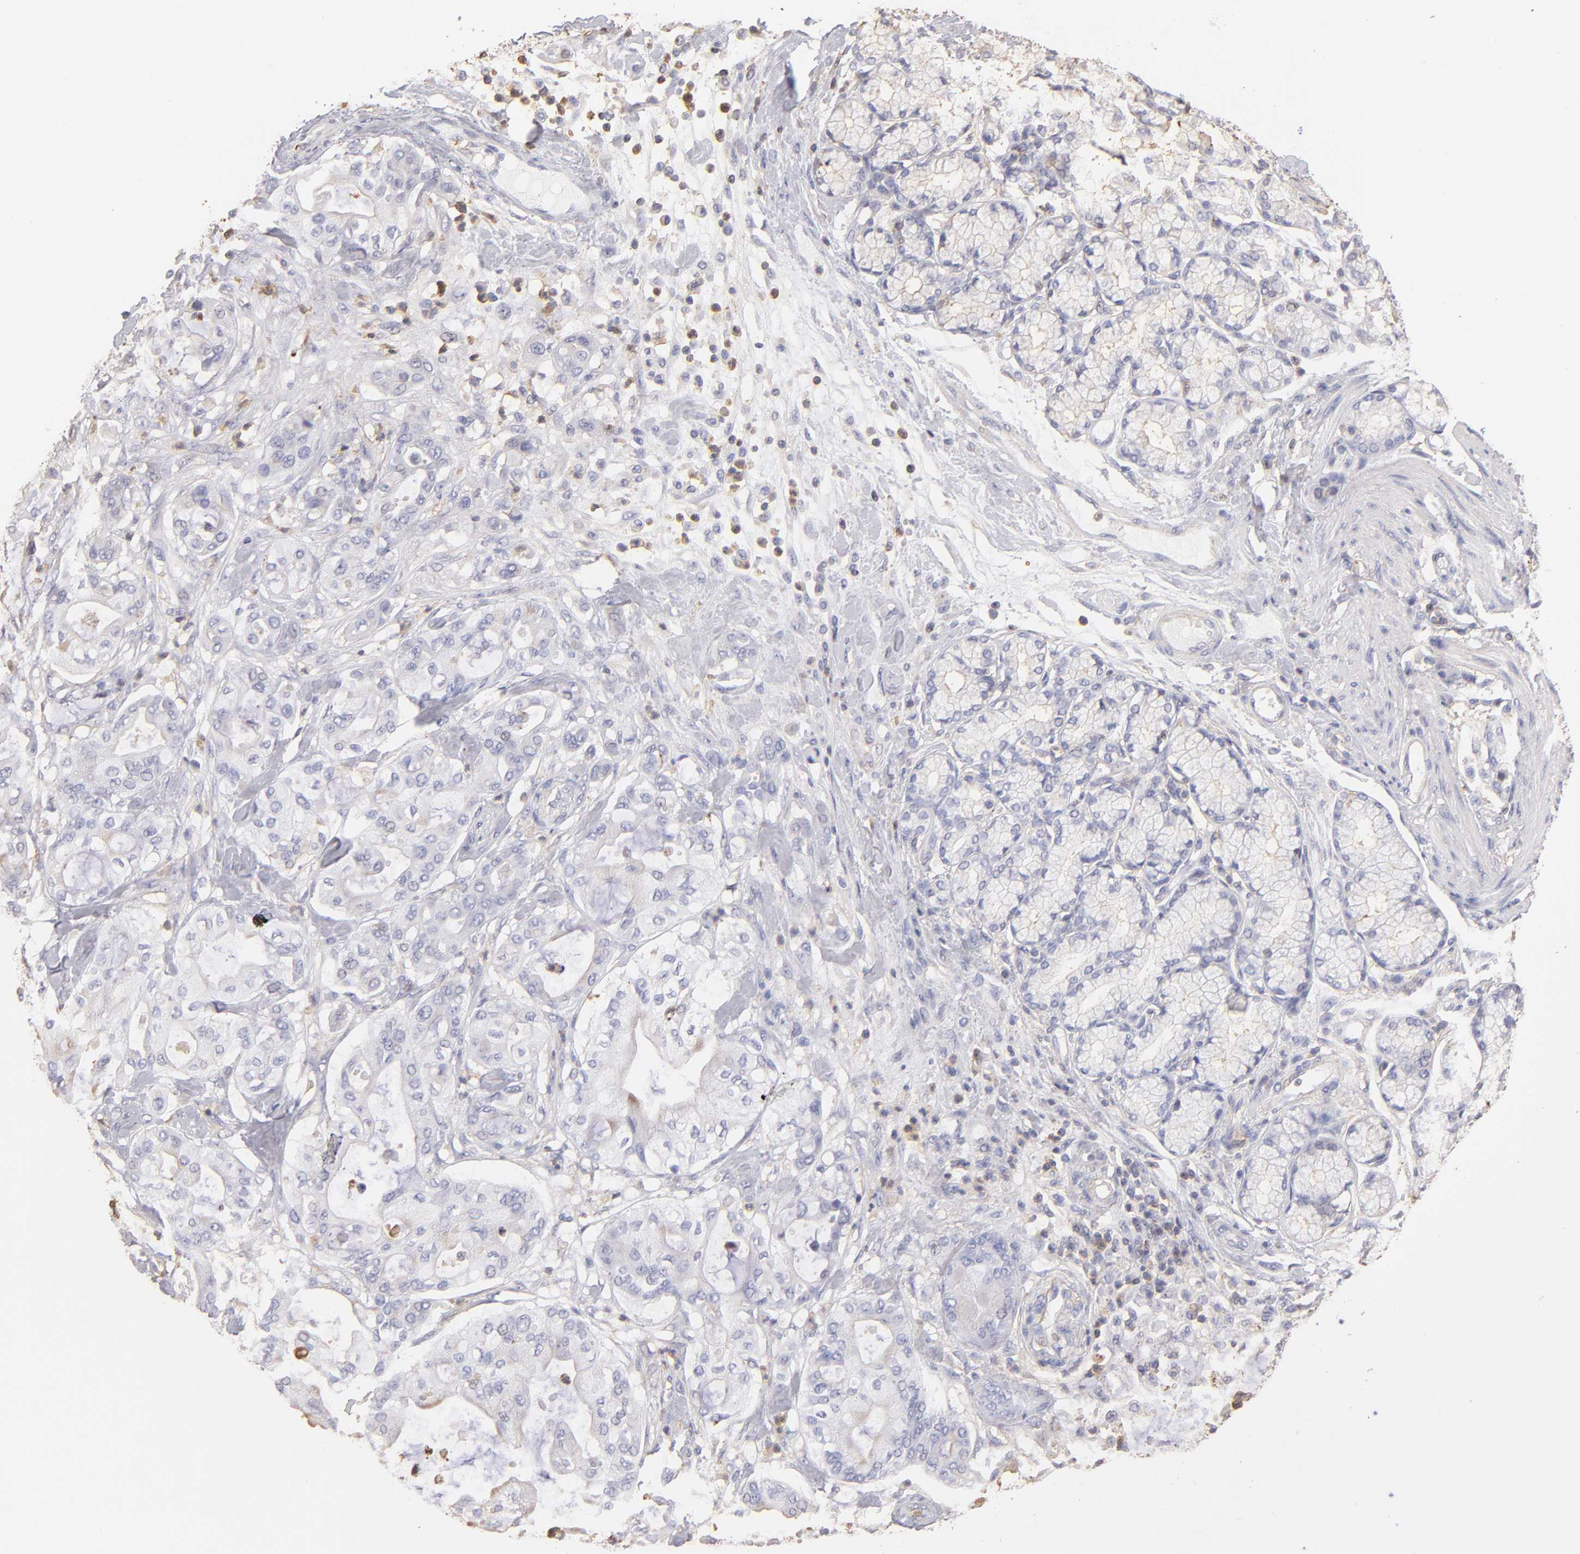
{"staining": {"intensity": "negative", "quantity": "none", "location": "none"}, "tissue": "pancreatic cancer", "cell_type": "Tumor cells", "image_type": "cancer", "snomed": [{"axis": "morphology", "description": "Adenocarcinoma, NOS"}, {"axis": "morphology", "description": "Adenocarcinoma, metastatic, NOS"}, {"axis": "topography", "description": "Lymph node"}, {"axis": "topography", "description": "Pancreas"}, {"axis": "topography", "description": "Duodenum"}], "caption": "DAB (3,3'-diaminobenzidine) immunohistochemical staining of pancreatic metastatic adenocarcinoma exhibits no significant expression in tumor cells.", "gene": "ABCB1", "patient": {"sex": "female", "age": 64}}